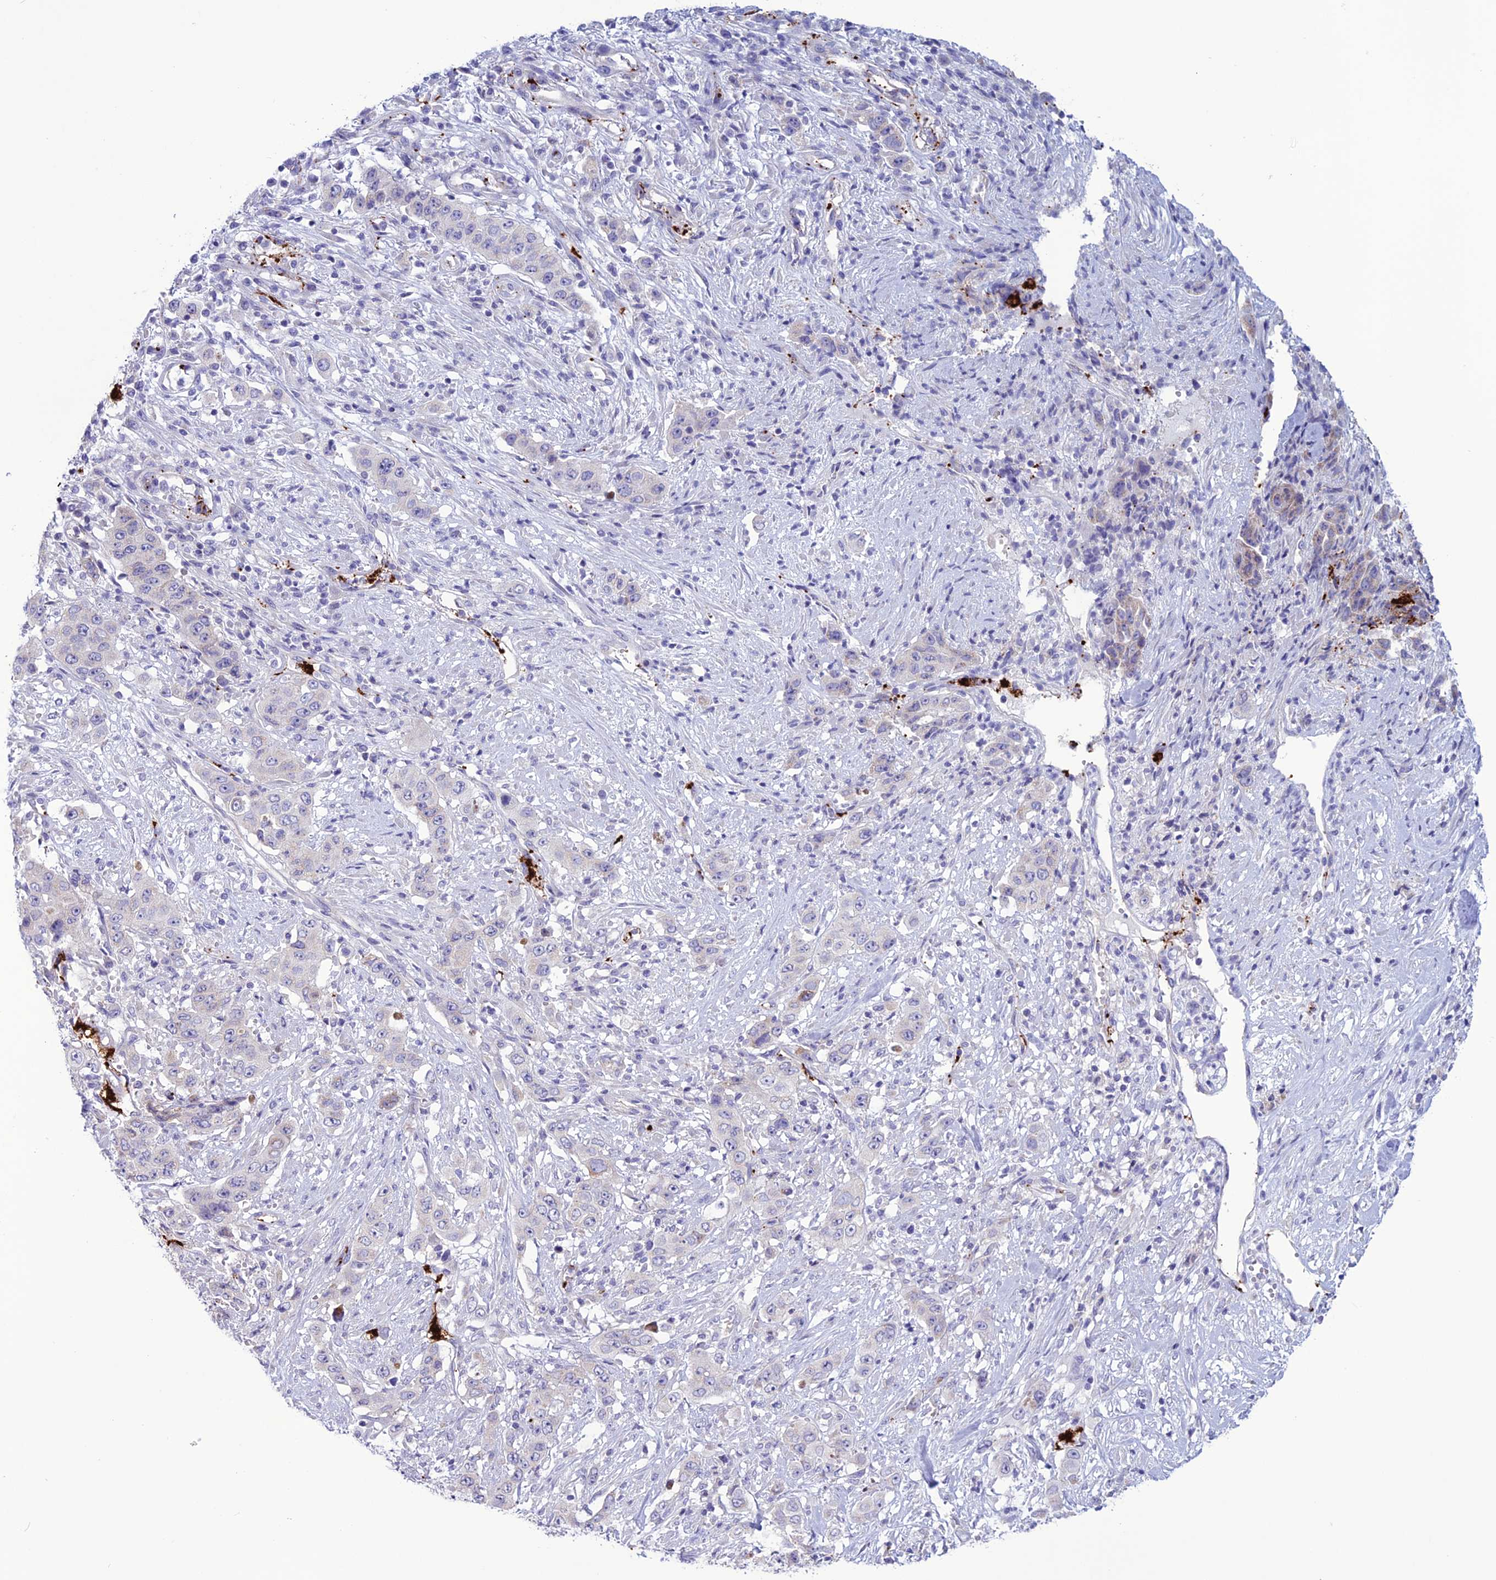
{"staining": {"intensity": "negative", "quantity": "none", "location": "none"}, "tissue": "stomach cancer", "cell_type": "Tumor cells", "image_type": "cancer", "snomed": [{"axis": "morphology", "description": "Adenocarcinoma, NOS"}, {"axis": "topography", "description": "Stomach, upper"}], "caption": "Immunohistochemistry (IHC) histopathology image of human stomach cancer stained for a protein (brown), which displays no expression in tumor cells. Brightfield microscopy of immunohistochemistry stained with DAB (3,3'-diaminobenzidine) (brown) and hematoxylin (blue), captured at high magnification.", "gene": "C21orf140", "patient": {"sex": "male", "age": 62}}